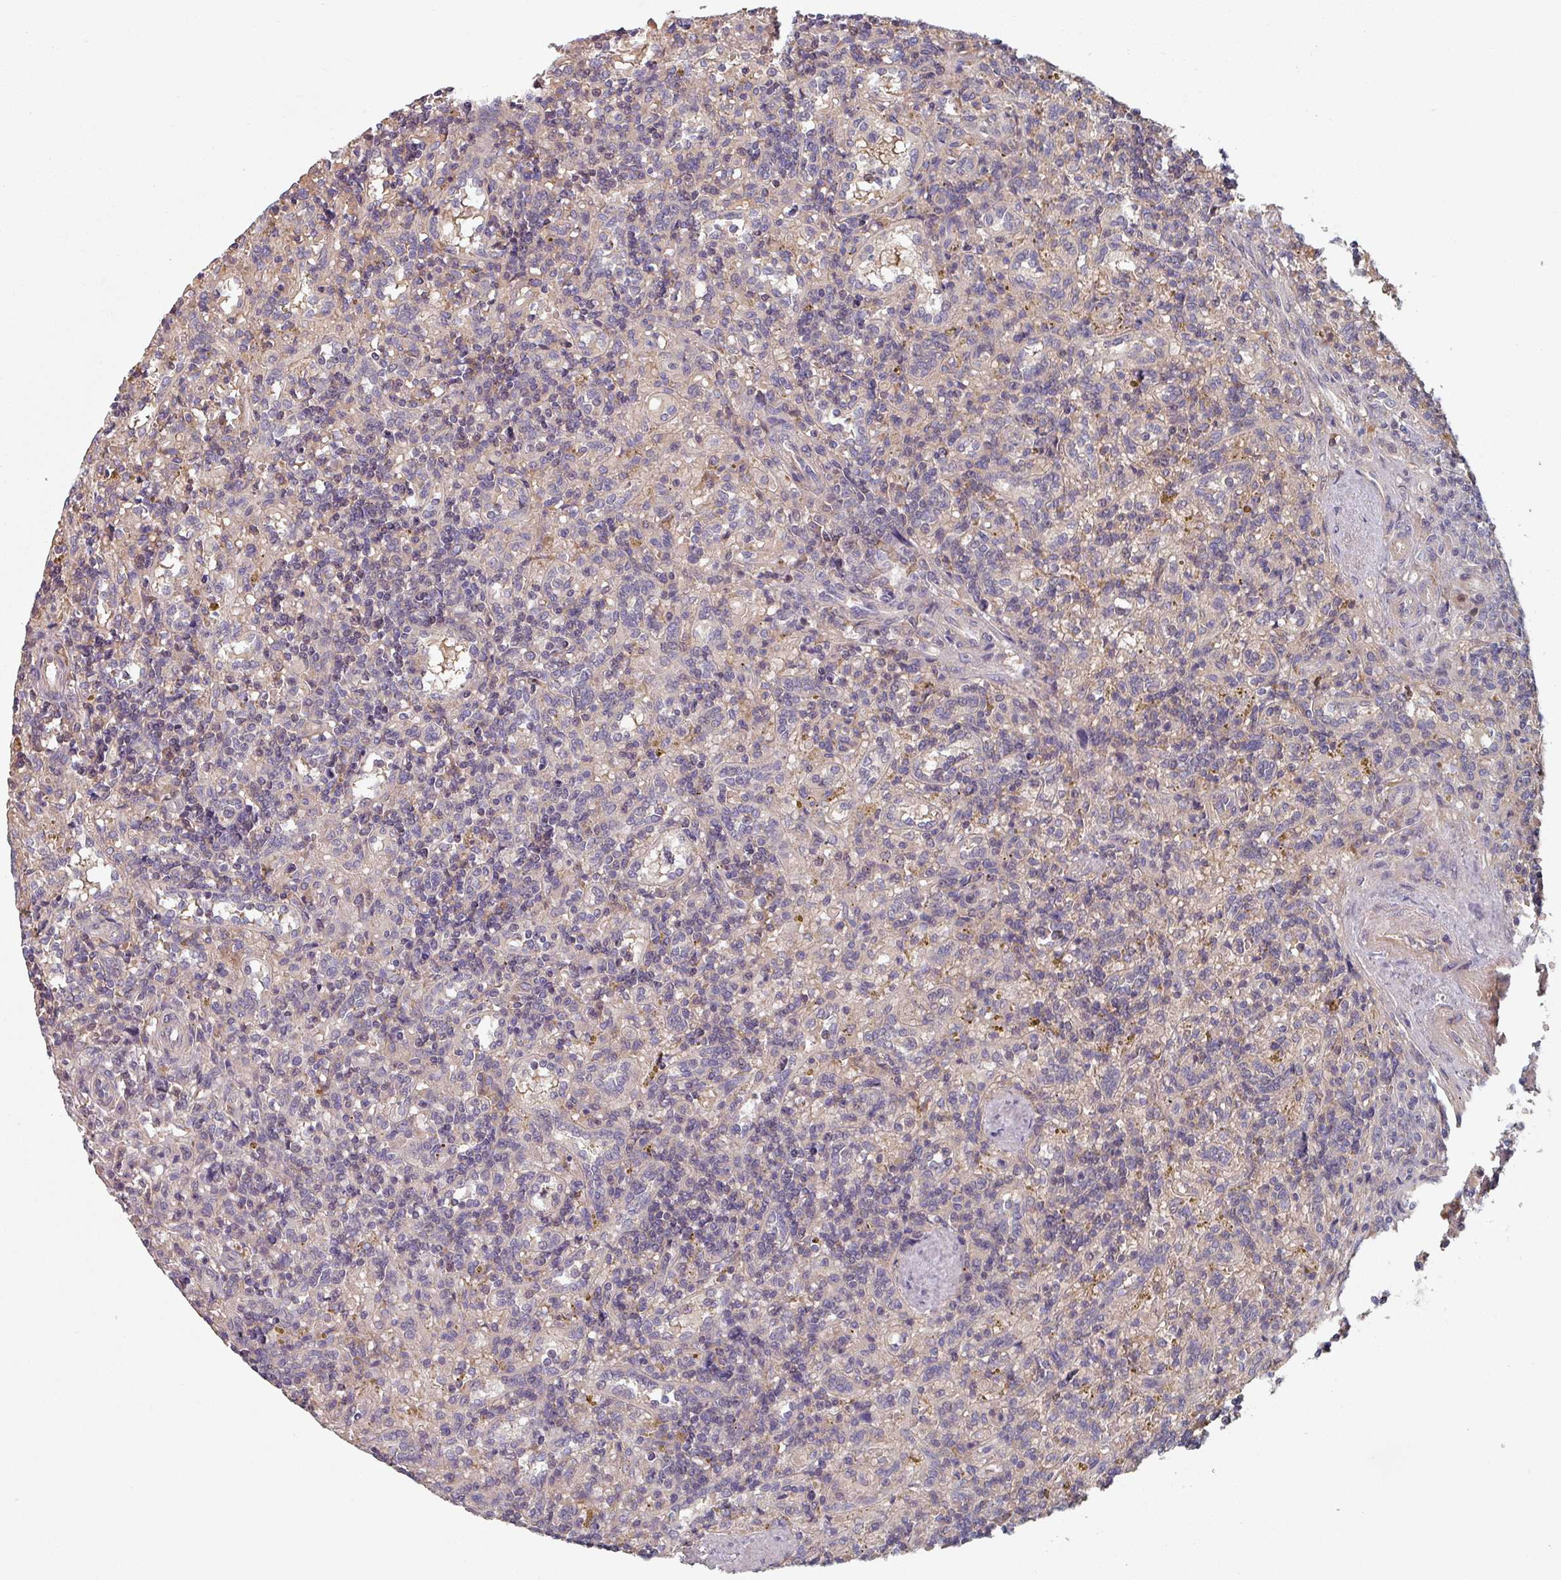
{"staining": {"intensity": "negative", "quantity": "none", "location": "none"}, "tissue": "lymphoma", "cell_type": "Tumor cells", "image_type": "cancer", "snomed": [{"axis": "morphology", "description": "Malignant lymphoma, non-Hodgkin's type, Low grade"}, {"axis": "topography", "description": "Spleen"}], "caption": "This histopathology image is of lymphoma stained with immunohistochemistry (IHC) to label a protein in brown with the nuclei are counter-stained blue. There is no positivity in tumor cells.", "gene": "C4BPB", "patient": {"sex": "male", "age": 67}}